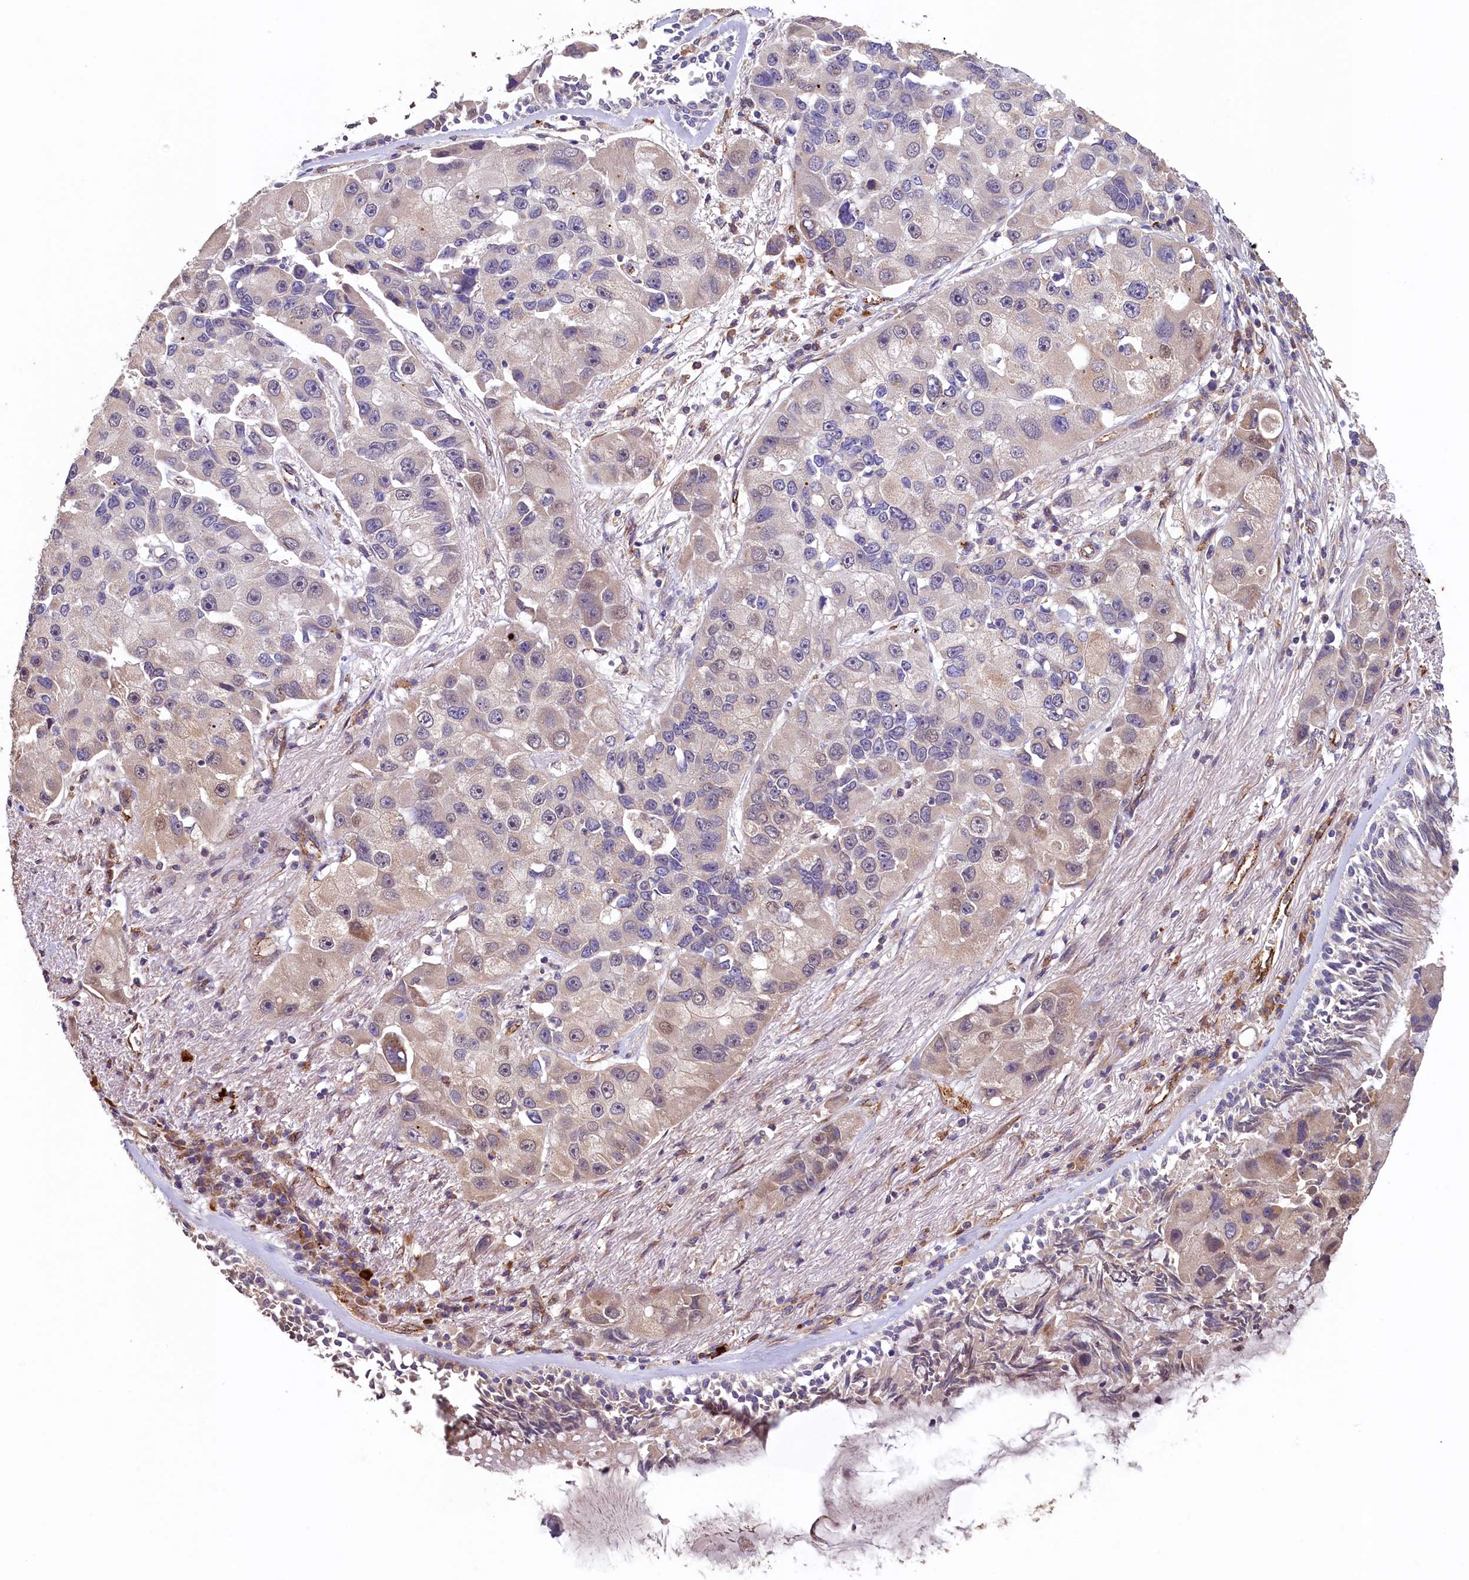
{"staining": {"intensity": "negative", "quantity": "none", "location": "none"}, "tissue": "lung cancer", "cell_type": "Tumor cells", "image_type": "cancer", "snomed": [{"axis": "morphology", "description": "Adenocarcinoma, NOS"}, {"axis": "topography", "description": "Lung"}], "caption": "Immunohistochemistry (IHC) image of neoplastic tissue: human lung cancer (adenocarcinoma) stained with DAB (3,3'-diaminobenzidine) exhibits no significant protein expression in tumor cells.", "gene": "ACSBG1", "patient": {"sex": "female", "age": 54}}